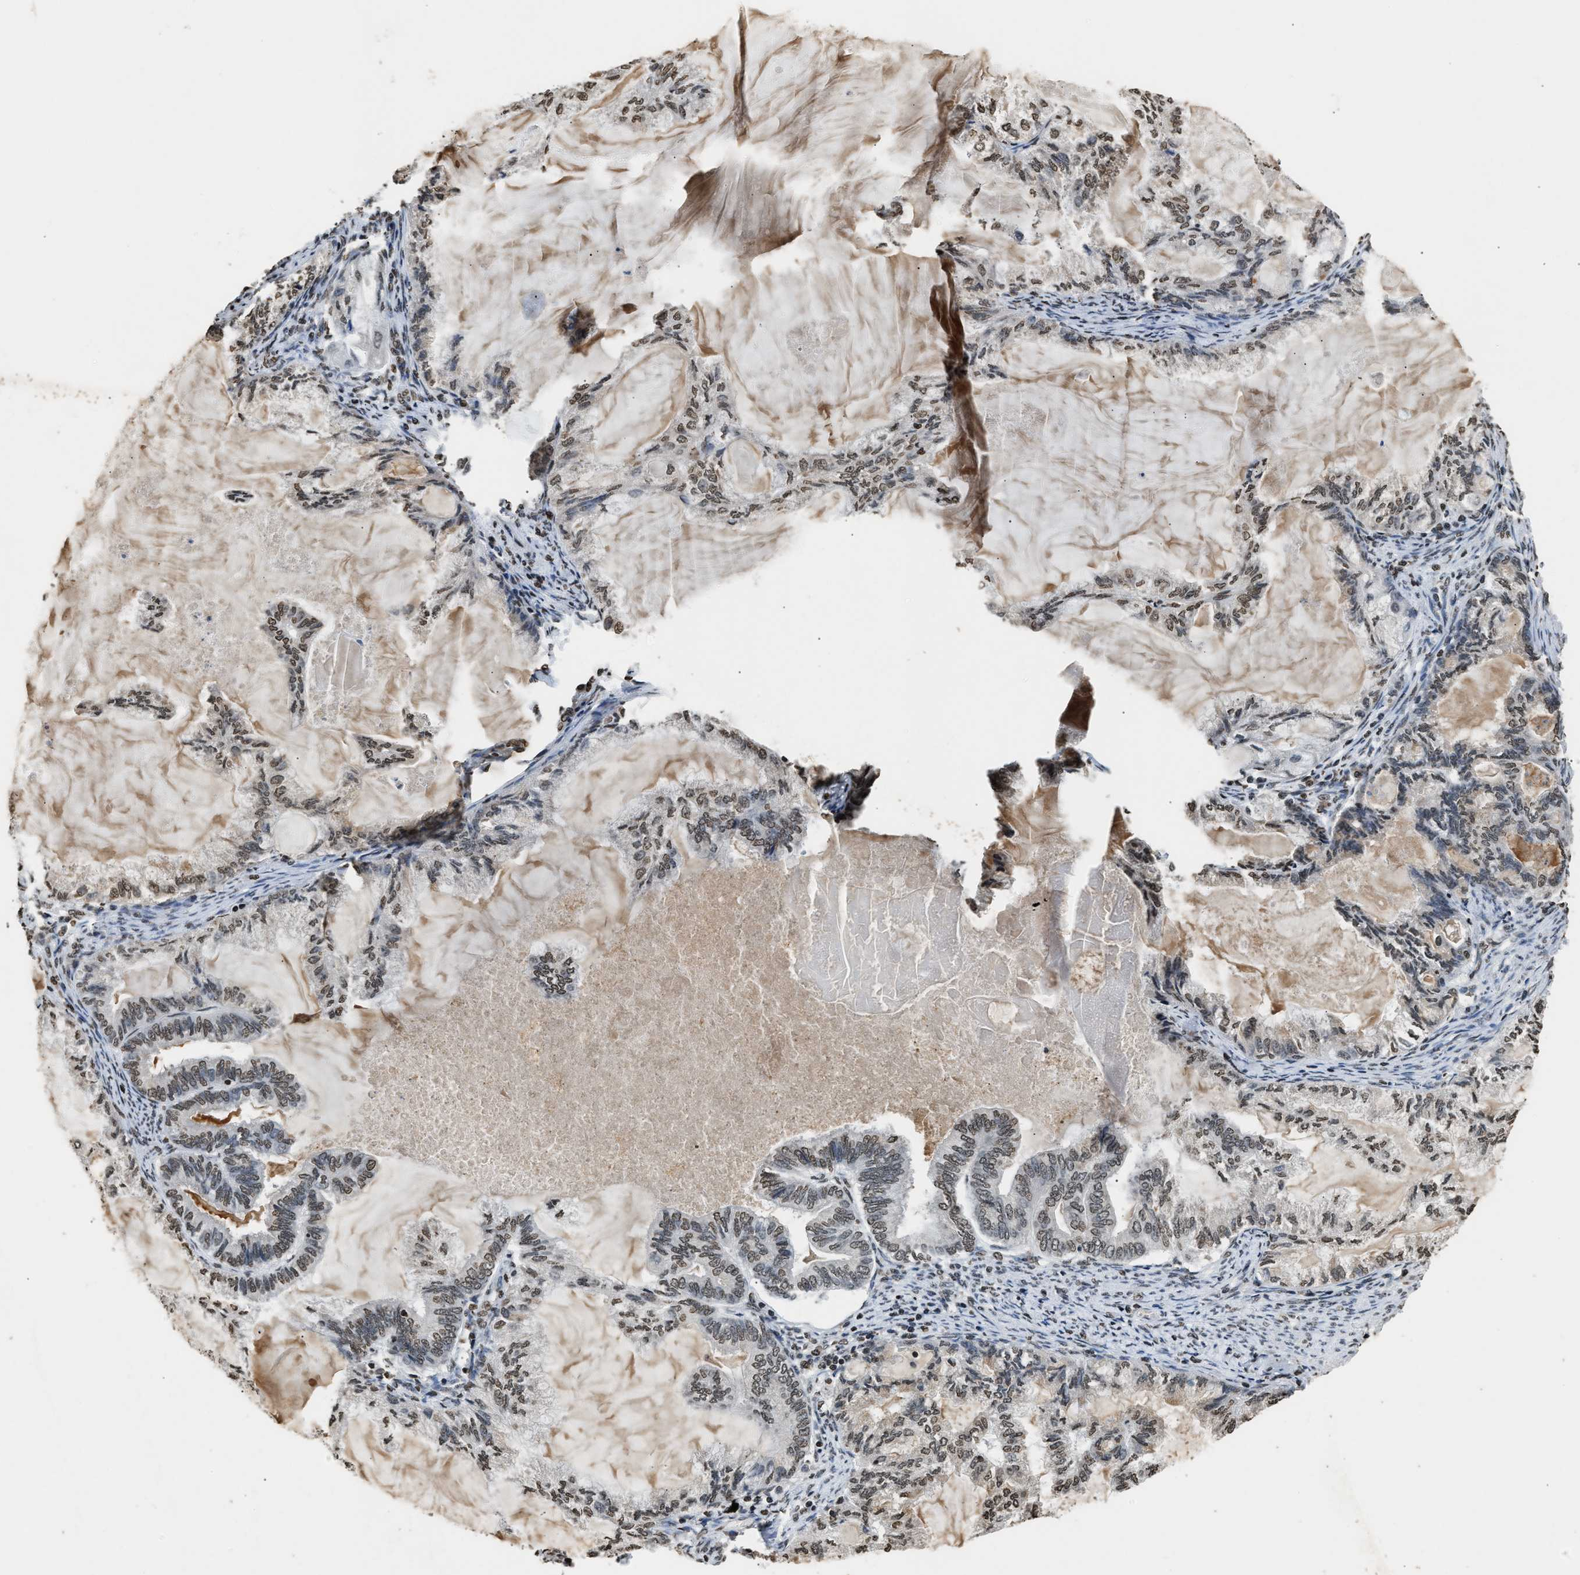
{"staining": {"intensity": "weak", "quantity": ">75%", "location": "nuclear"}, "tissue": "endometrial cancer", "cell_type": "Tumor cells", "image_type": "cancer", "snomed": [{"axis": "morphology", "description": "Adenocarcinoma, NOS"}, {"axis": "topography", "description": "Endometrium"}], "caption": "The immunohistochemical stain labels weak nuclear expression in tumor cells of endometrial adenocarcinoma tissue. The protein of interest is stained brown, and the nuclei are stained in blue (DAB (3,3'-diaminobenzidine) IHC with brightfield microscopy, high magnification).", "gene": "DNASE1L3", "patient": {"sex": "female", "age": 86}}